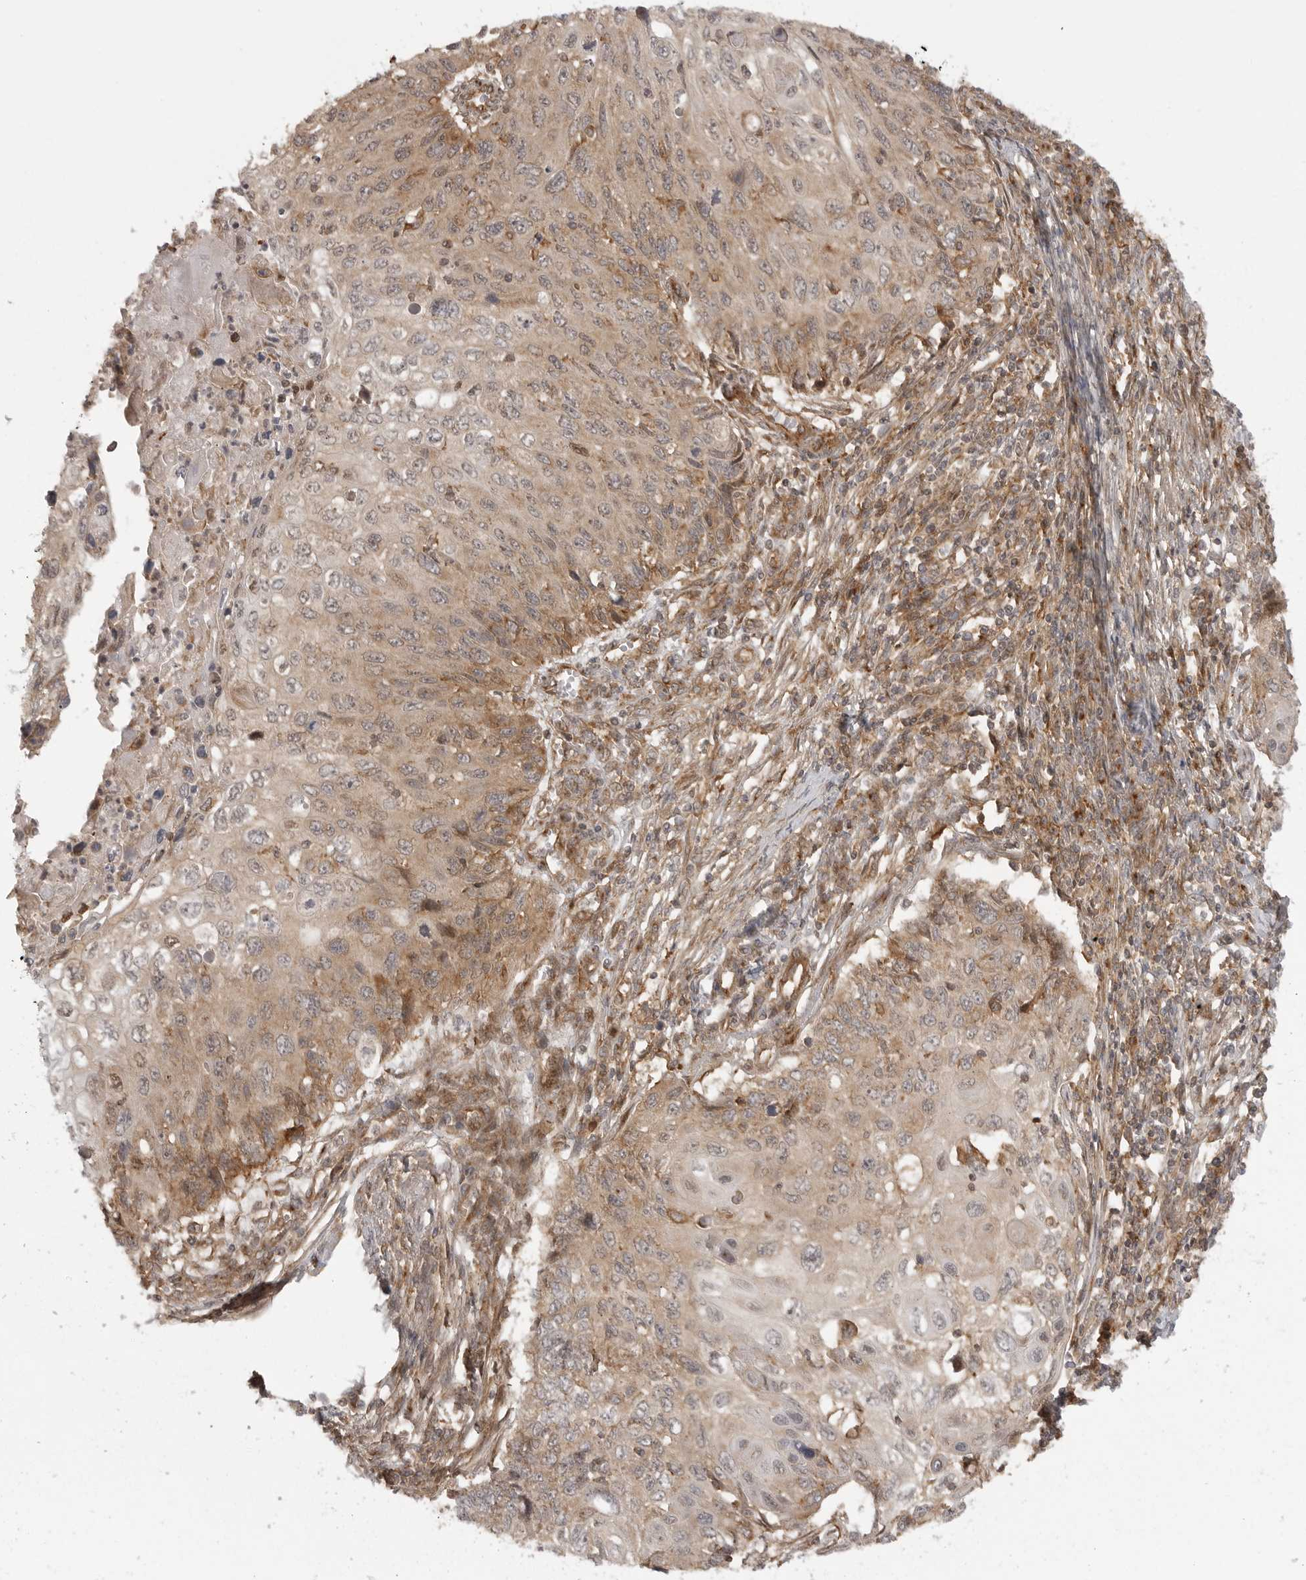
{"staining": {"intensity": "moderate", "quantity": ">75%", "location": "cytoplasmic/membranous"}, "tissue": "cervical cancer", "cell_type": "Tumor cells", "image_type": "cancer", "snomed": [{"axis": "morphology", "description": "Squamous cell carcinoma, NOS"}, {"axis": "topography", "description": "Cervix"}], "caption": "An image showing moderate cytoplasmic/membranous positivity in about >75% of tumor cells in cervical cancer, as visualized by brown immunohistochemical staining.", "gene": "FAT3", "patient": {"sex": "female", "age": 70}}